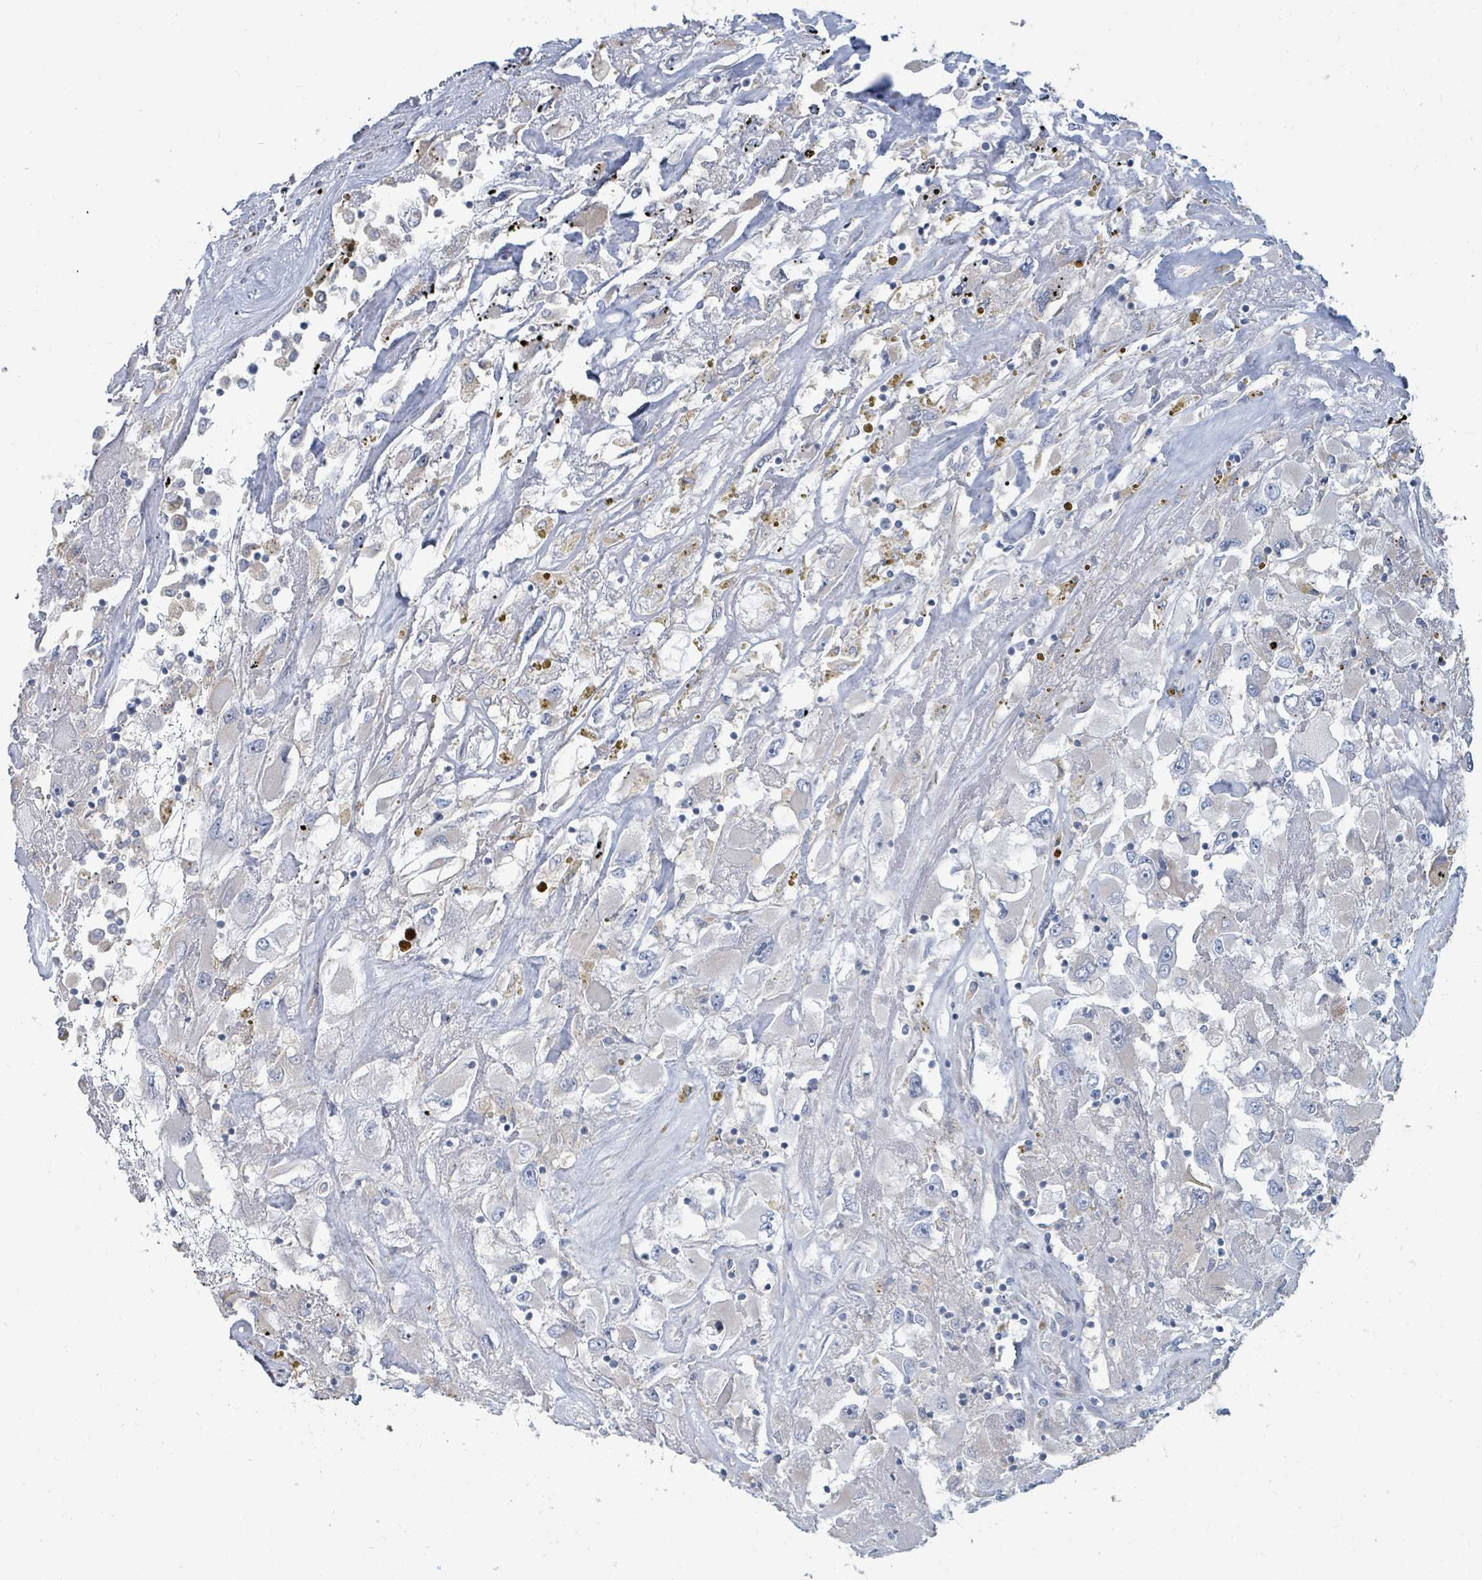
{"staining": {"intensity": "negative", "quantity": "none", "location": "none"}, "tissue": "renal cancer", "cell_type": "Tumor cells", "image_type": "cancer", "snomed": [{"axis": "morphology", "description": "Adenocarcinoma, NOS"}, {"axis": "topography", "description": "Kidney"}], "caption": "This micrograph is of renal adenocarcinoma stained with immunohistochemistry (IHC) to label a protein in brown with the nuclei are counter-stained blue. There is no staining in tumor cells.", "gene": "ARGFX", "patient": {"sex": "female", "age": 52}}